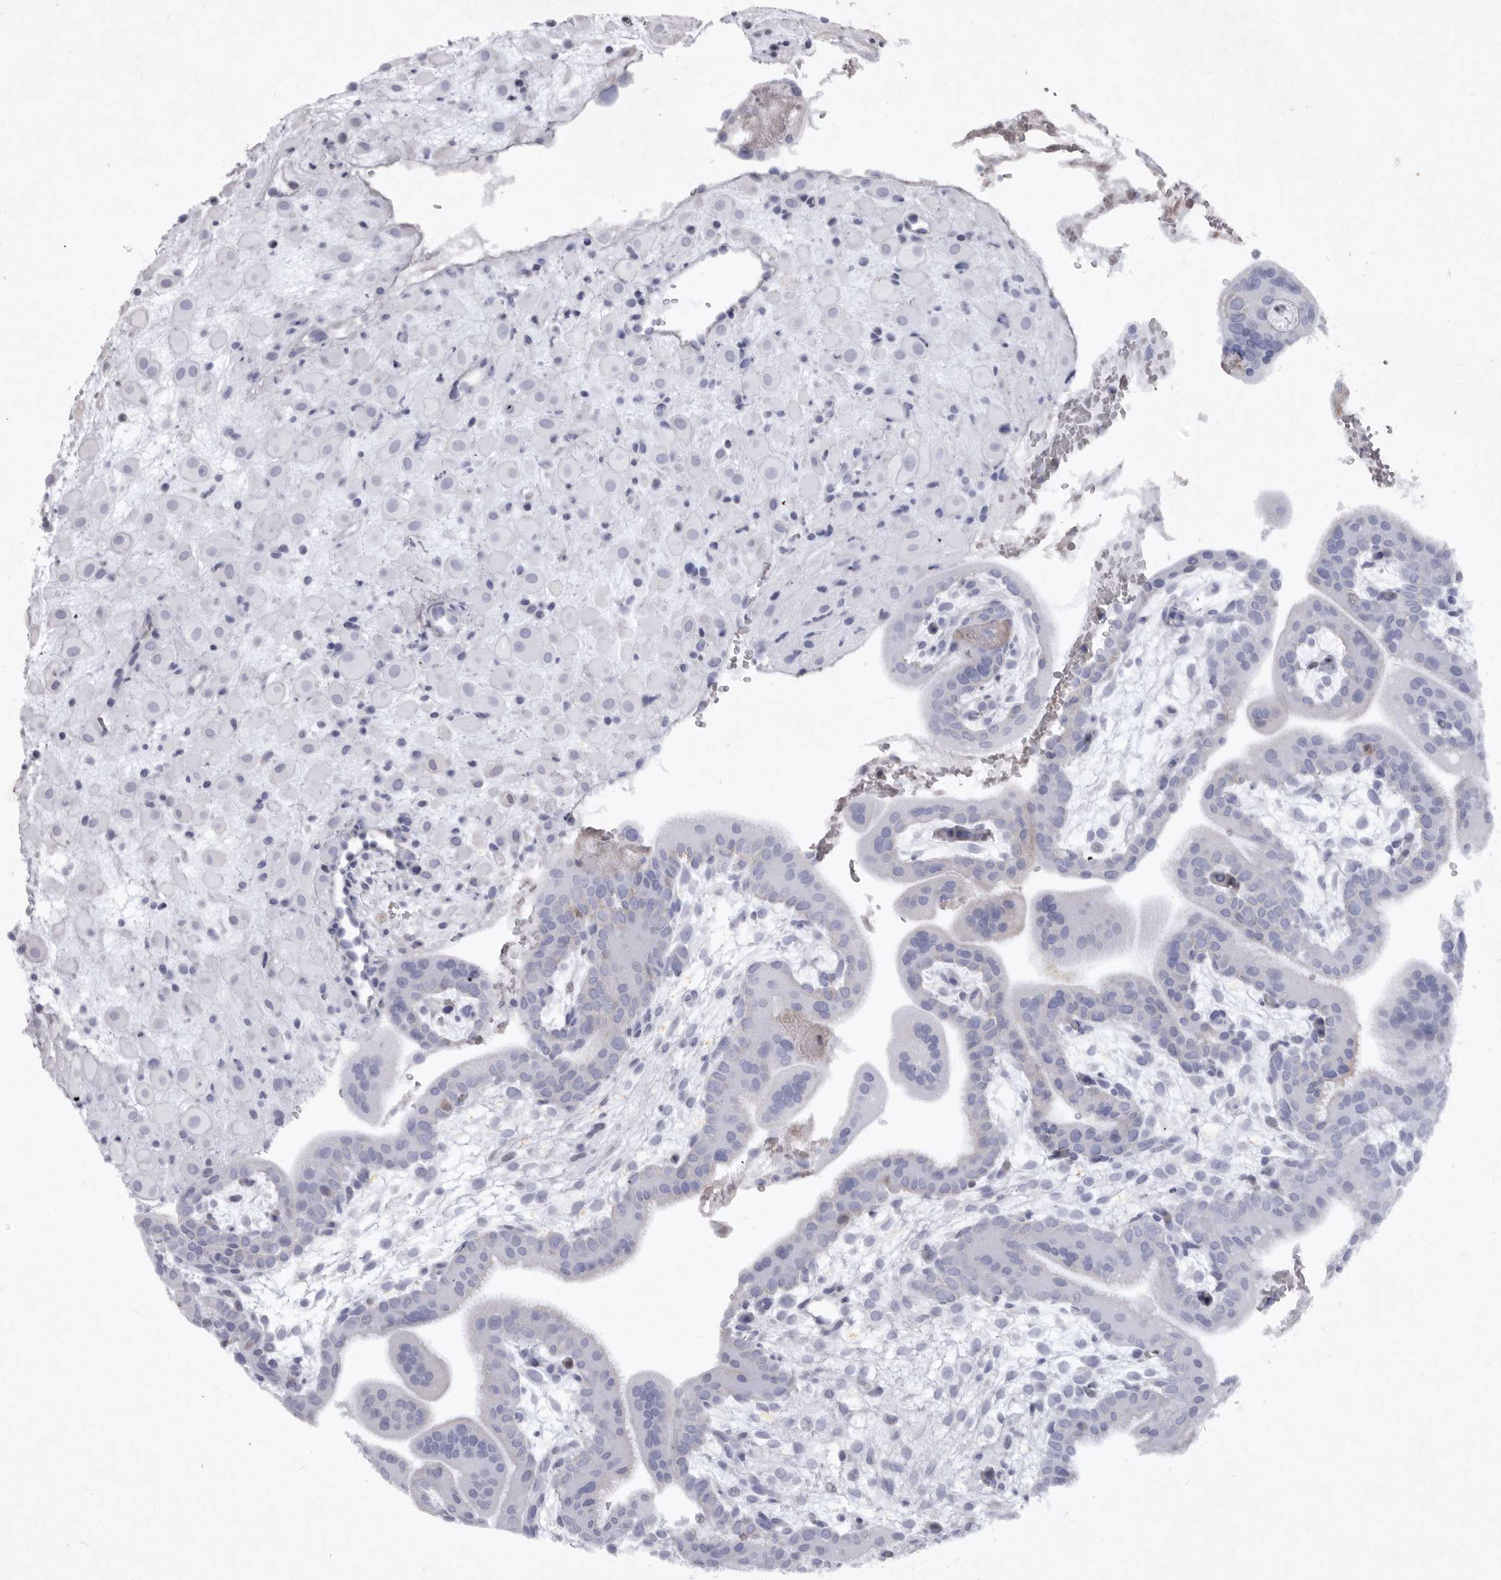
{"staining": {"intensity": "negative", "quantity": "none", "location": "none"}, "tissue": "placenta", "cell_type": "Decidual cells", "image_type": "normal", "snomed": [{"axis": "morphology", "description": "Normal tissue, NOS"}, {"axis": "topography", "description": "Placenta"}], "caption": "The image reveals no staining of decidual cells in benign placenta.", "gene": "ABL1", "patient": {"sex": "female", "age": 35}}